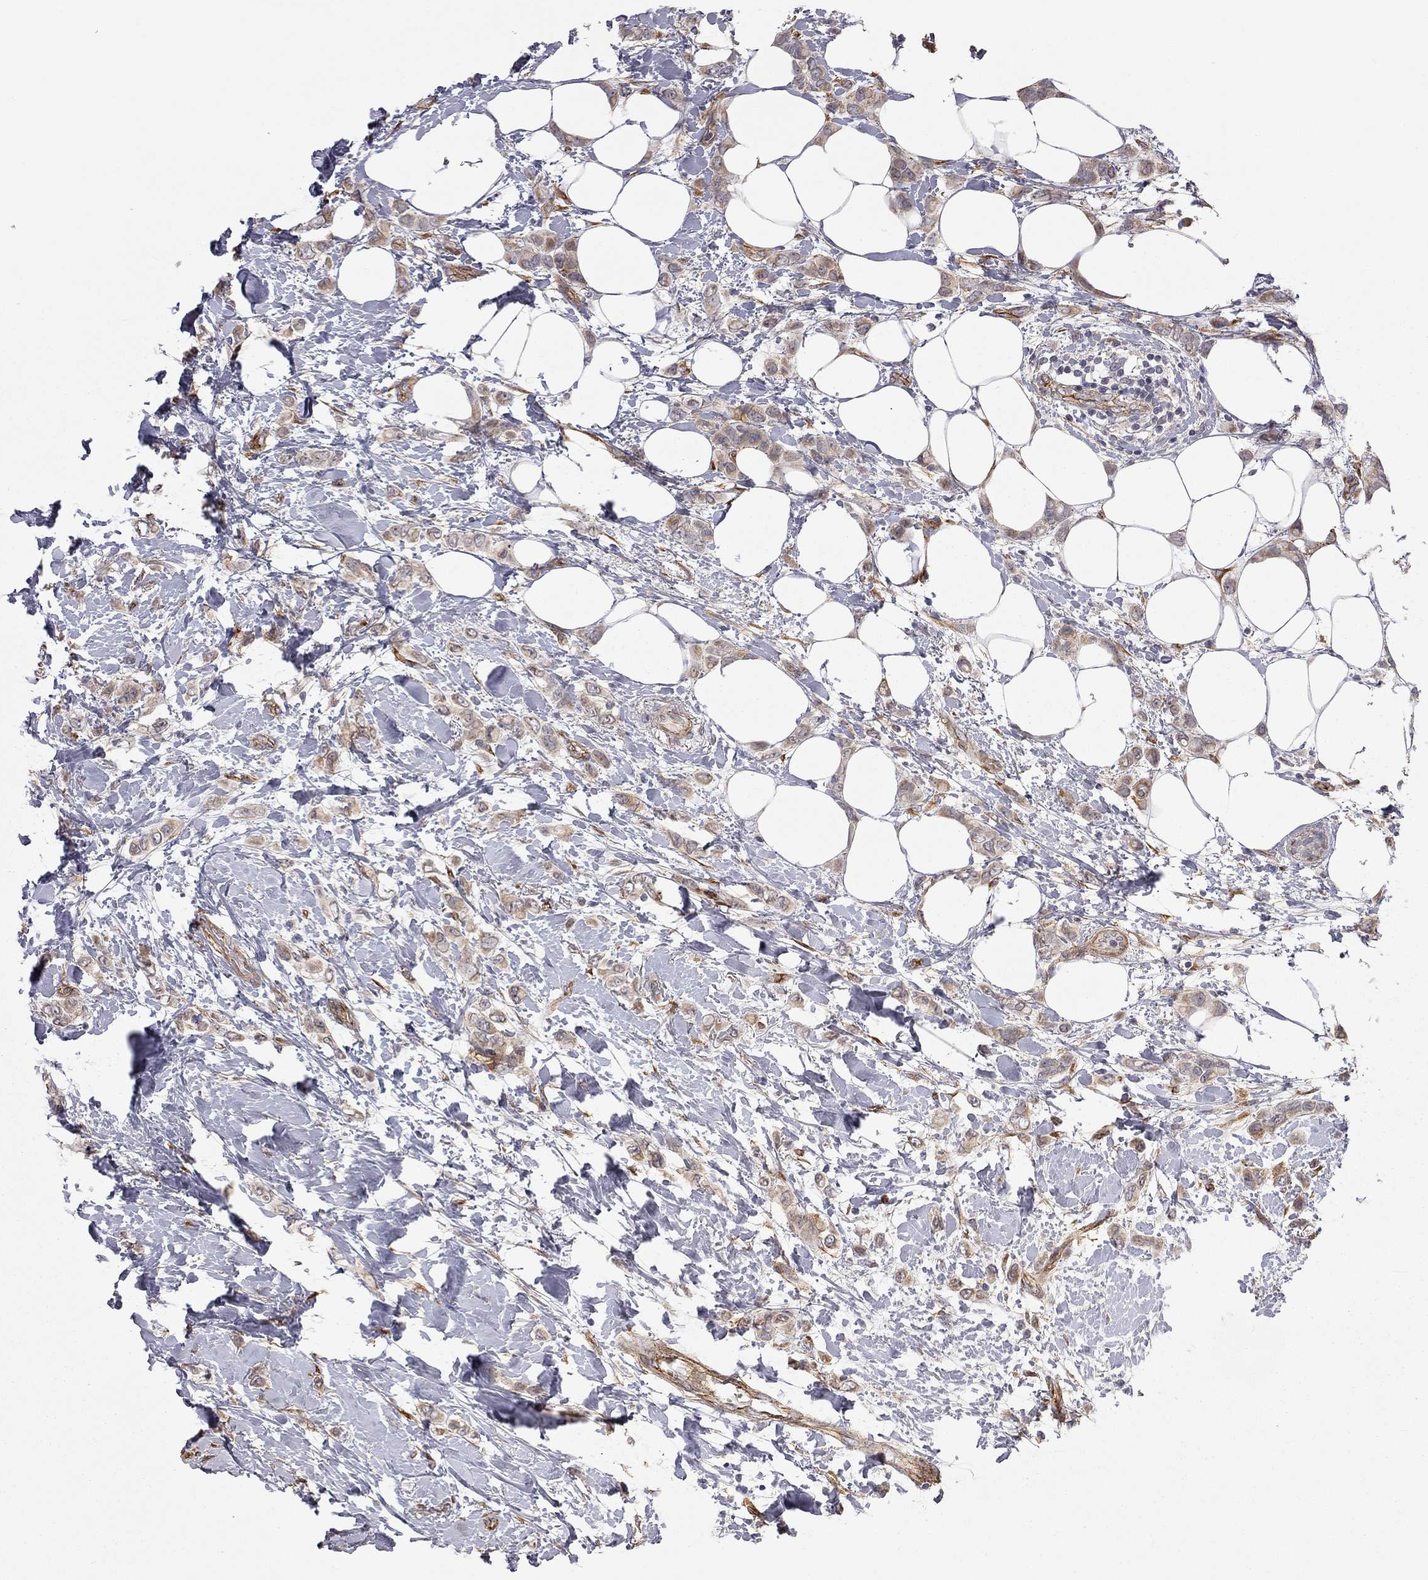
{"staining": {"intensity": "moderate", "quantity": "25%-75%", "location": "cytoplasmic/membranous"}, "tissue": "breast cancer", "cell_type": "Tumor cells", "image_type": "cancer", "snomed": [{"axis": "morphology", "description": "Lobular carcinoma"}, {"axis": "topography", "description": "Breast"}], "caption": "Tumor cells reveal medium levels of moderate cytoplasmic/membranous positivity in about 25%-75% of cells in human breast cancer (lobular carcinoma).", "gene": "EXOC3L2", "patient": {"sex": "female", "age": 66}}